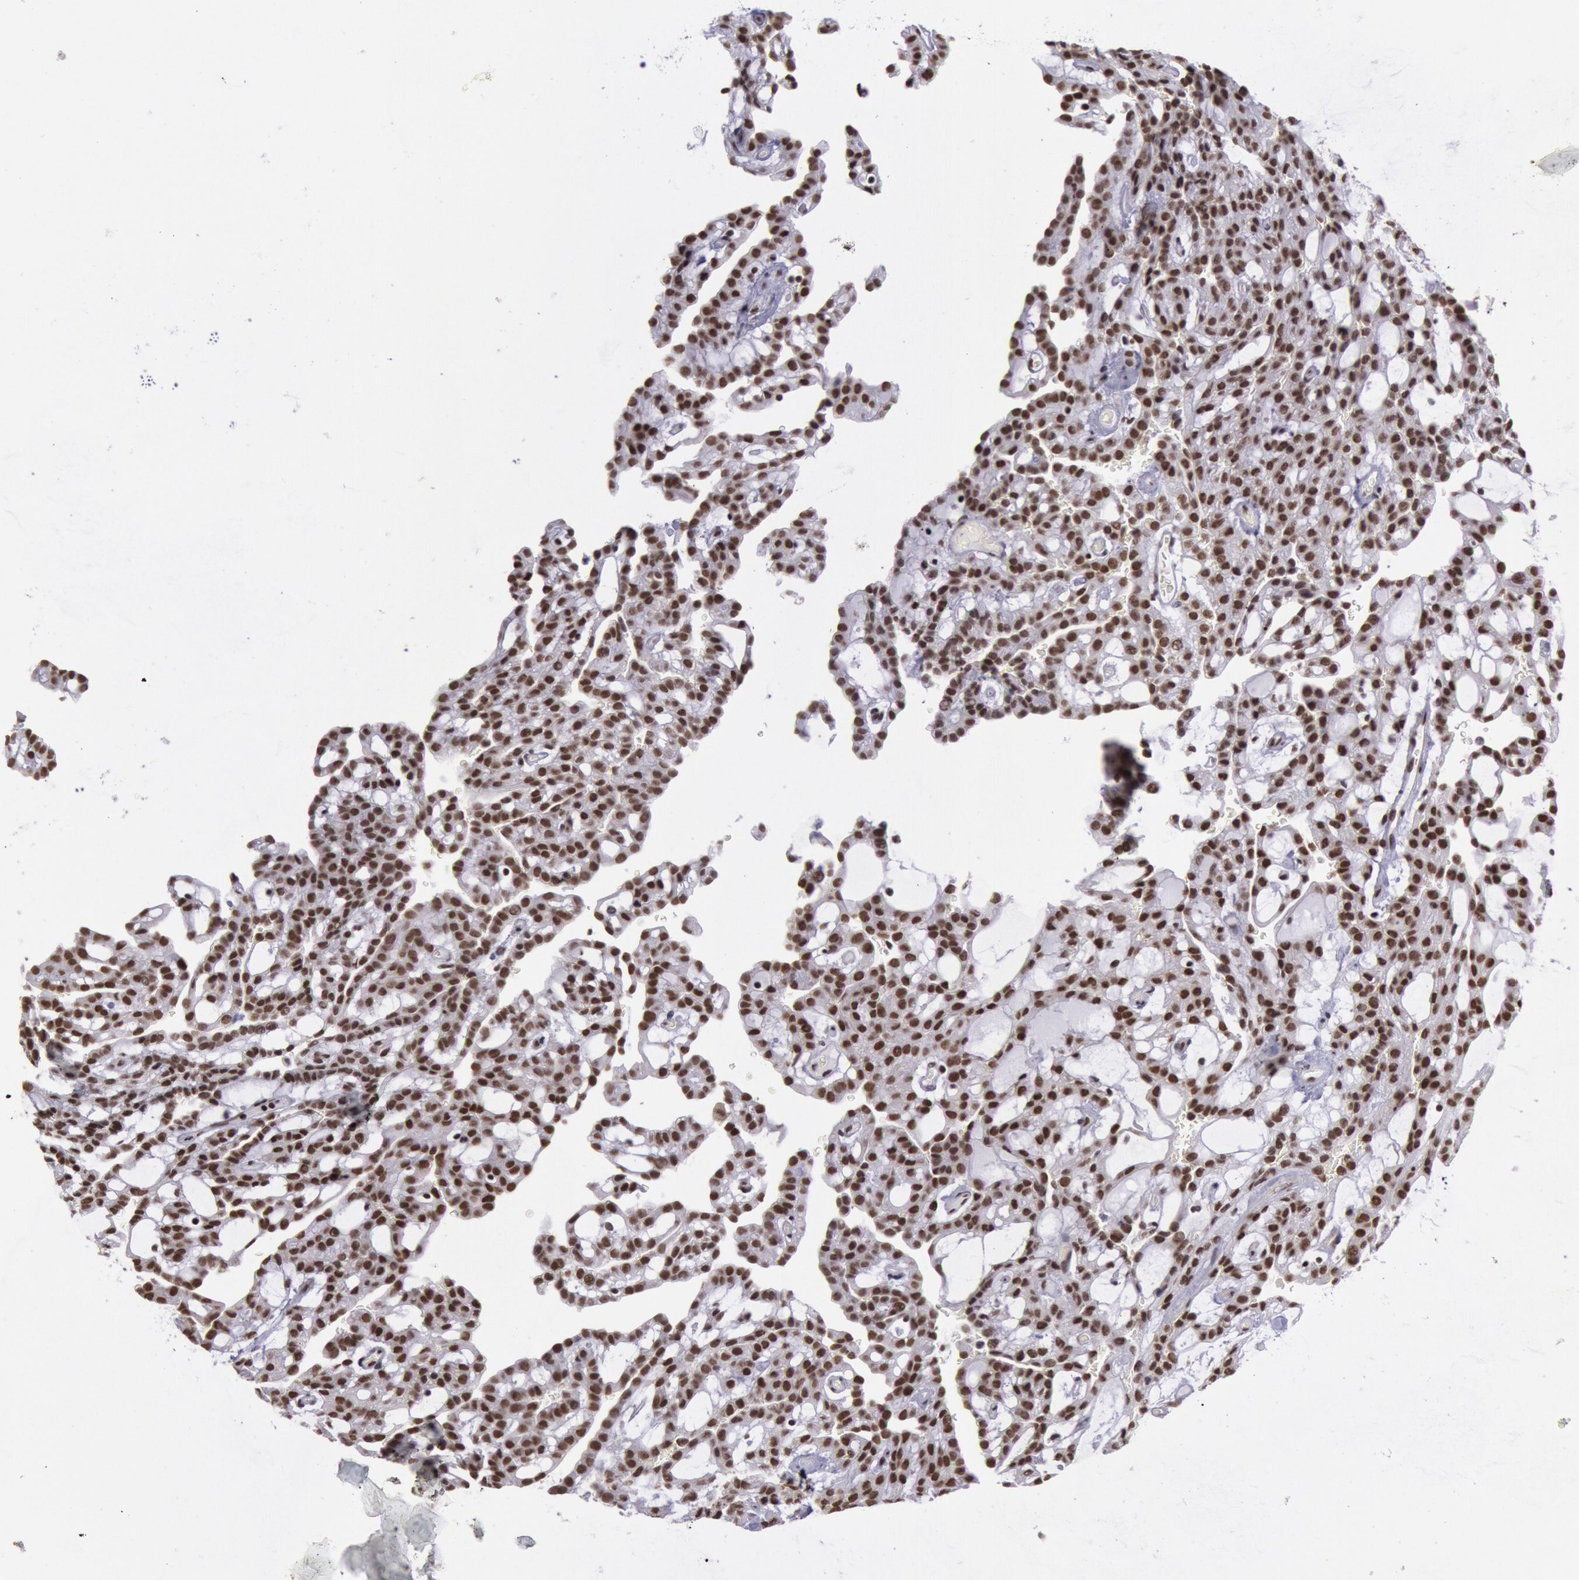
{"staining": {"intensity": "strong", "quantity": ">75%", "location": "nuclear"}, "tissue": "renal cancer", "cell_type": "Tumor cells", "image_type": "cancer", "snomed": [{"axis": "morphology", "description": "Adenocarcinoma, NOS"}, {"axis": "topography", "description": "Kidney"}], "caption": "Immunohistochemical staining of adenocarcinoma (renal) reveals strong nuclear protein expression in approximately >75% of tumor cells. (DAB (3,3'-diaminobenzidine) = brown stain, brightfield microscopy at high magnification).", "gene": "NKAP", "patient": {"sex": "male", "age": 63}}